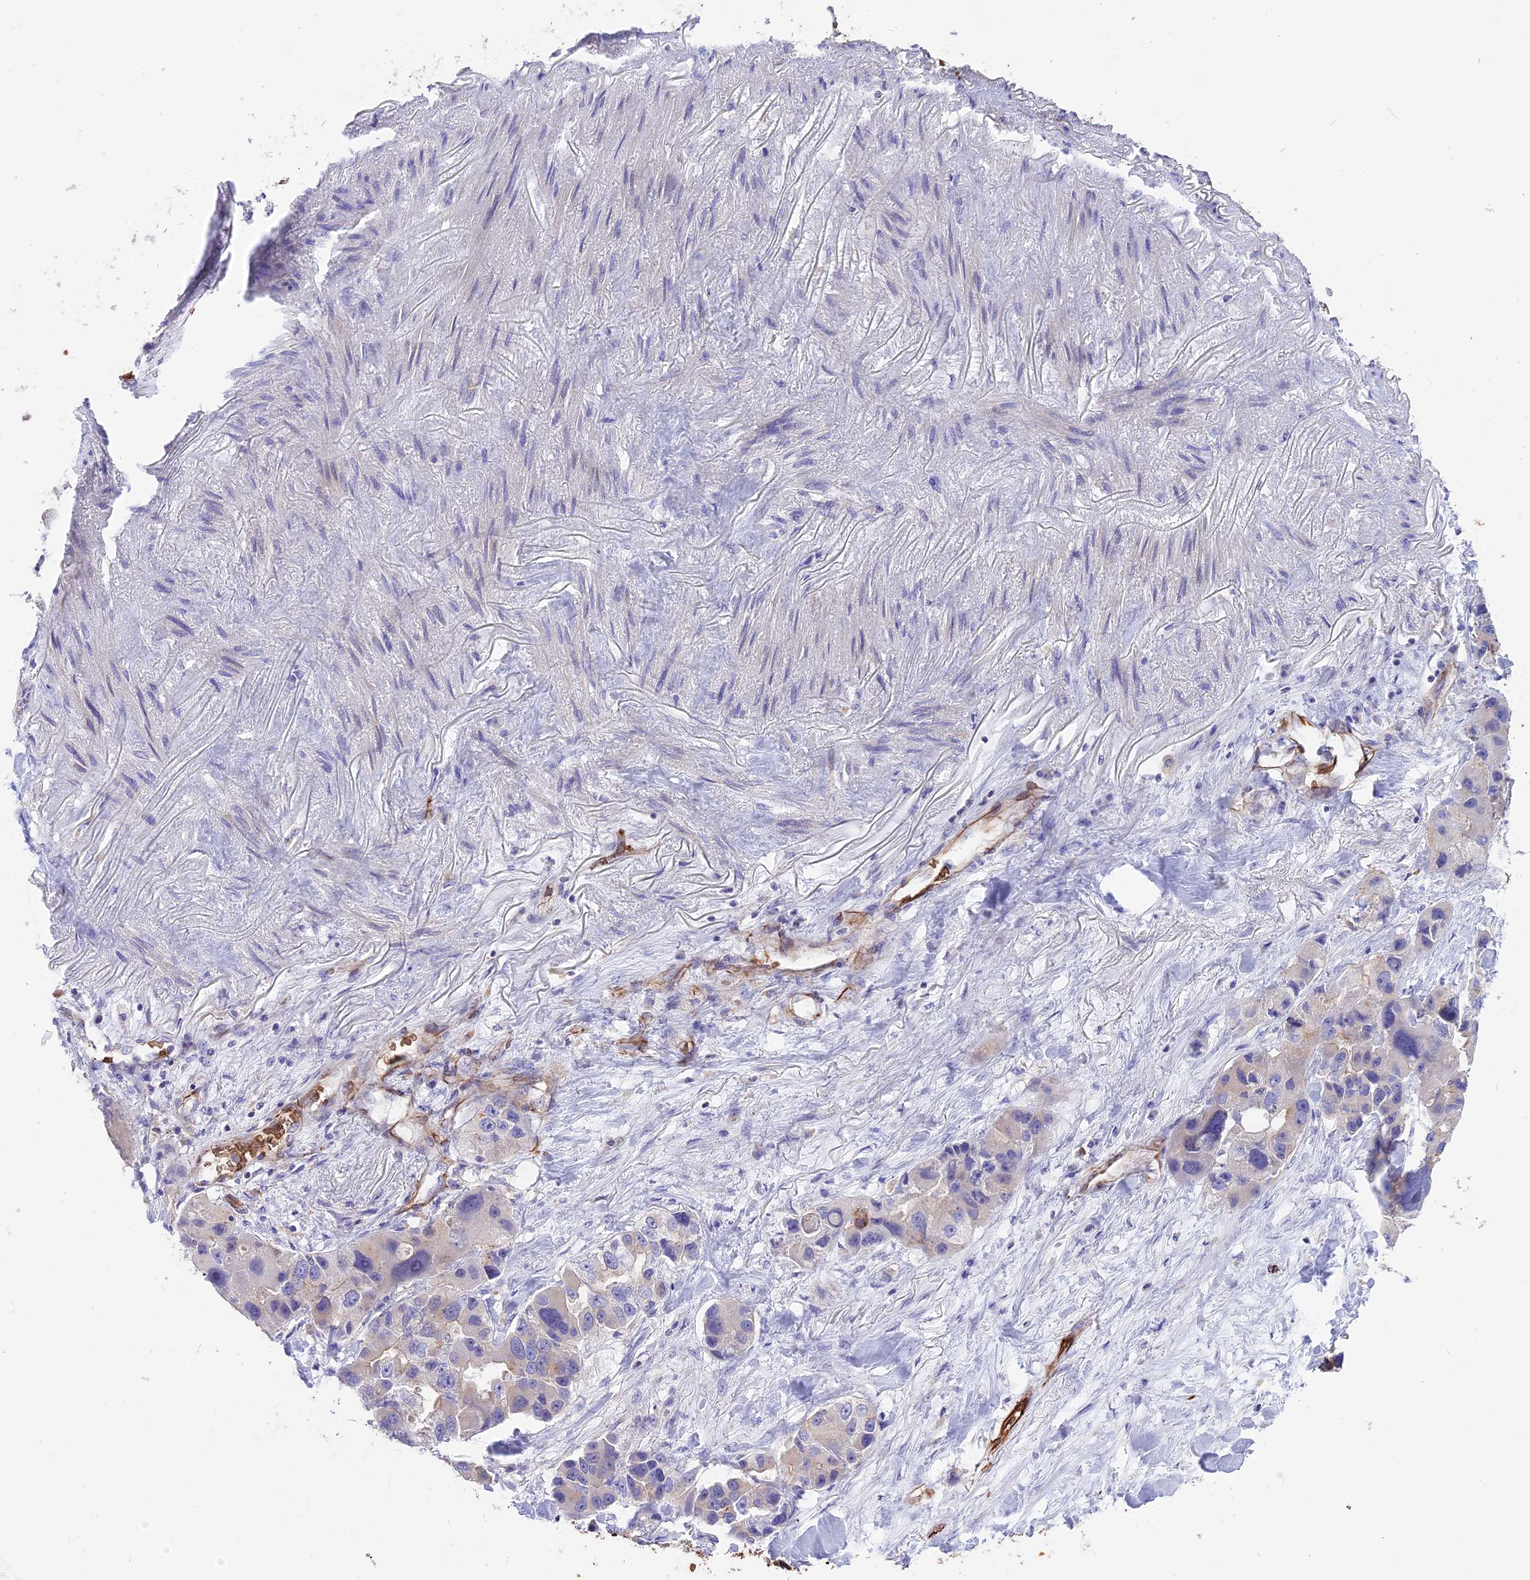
{"staining": {"intensity": "negative", "quantity": "none", "location": "none"}, "tissue": "lung cancer", "cell_type": "Tumor cells", "image_type": "cancer", "snomed": [{"axis": "morphology", "description": "Adenocarcinoma, NOS"}, {"axis": "topography", "description": "Lung"}], "caption": "An immunohistochemistry (IHC) photomicrograph of lung cancer (adenocarcinoma) is shown. There is no staining in tumor cells of lung cancer (adenocarcinoma).", "gene": "TTC4", "patient": {"sex": "female", "age": 54}}